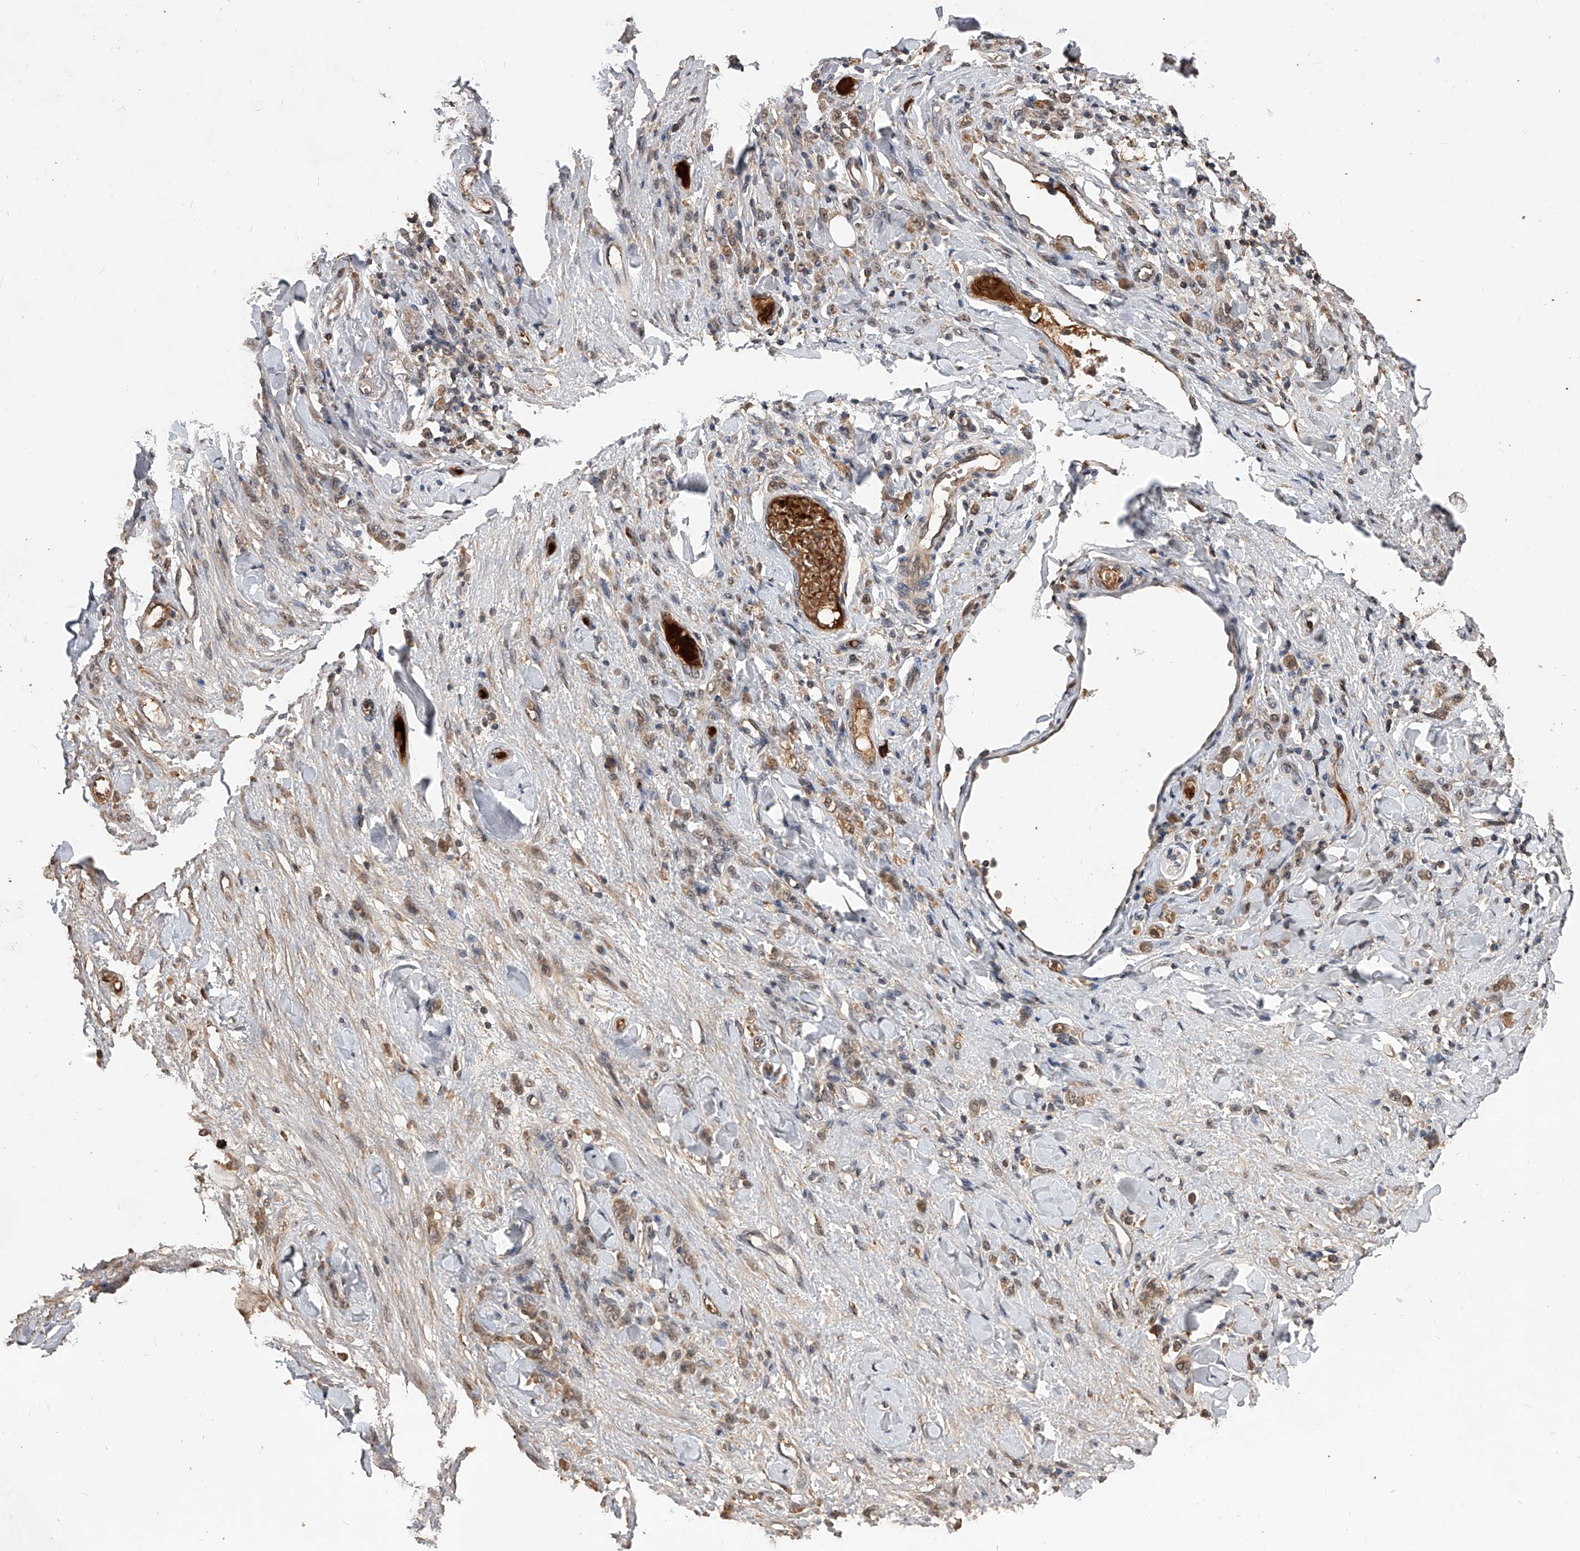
{"staining": {"intensity": "weak", "quantity": ">75%", "location": "cytoplasmic/membranous"}, "tissue": "stomach cancer", "cell_type": "Tumor cells", "image_type": "cancer", "snomed": [{"axis": "morphology", "description": "Normal tissue, NOS"}, {"axis": "morphology", "description": "Adenocarcinoma, NOS"}, {"axis": "topography", "description": "Stomach"}], "caption": "DAB (3,3'-diaminobenzidine) immunohistochemical staining of adenocarcinoma (stomach) exhibits weak cytoplasmic/membranous protein positivity in about >75% of tumor cells.", "gene": "CFAP410", "patient": {"sex": "male", "age": 82}}